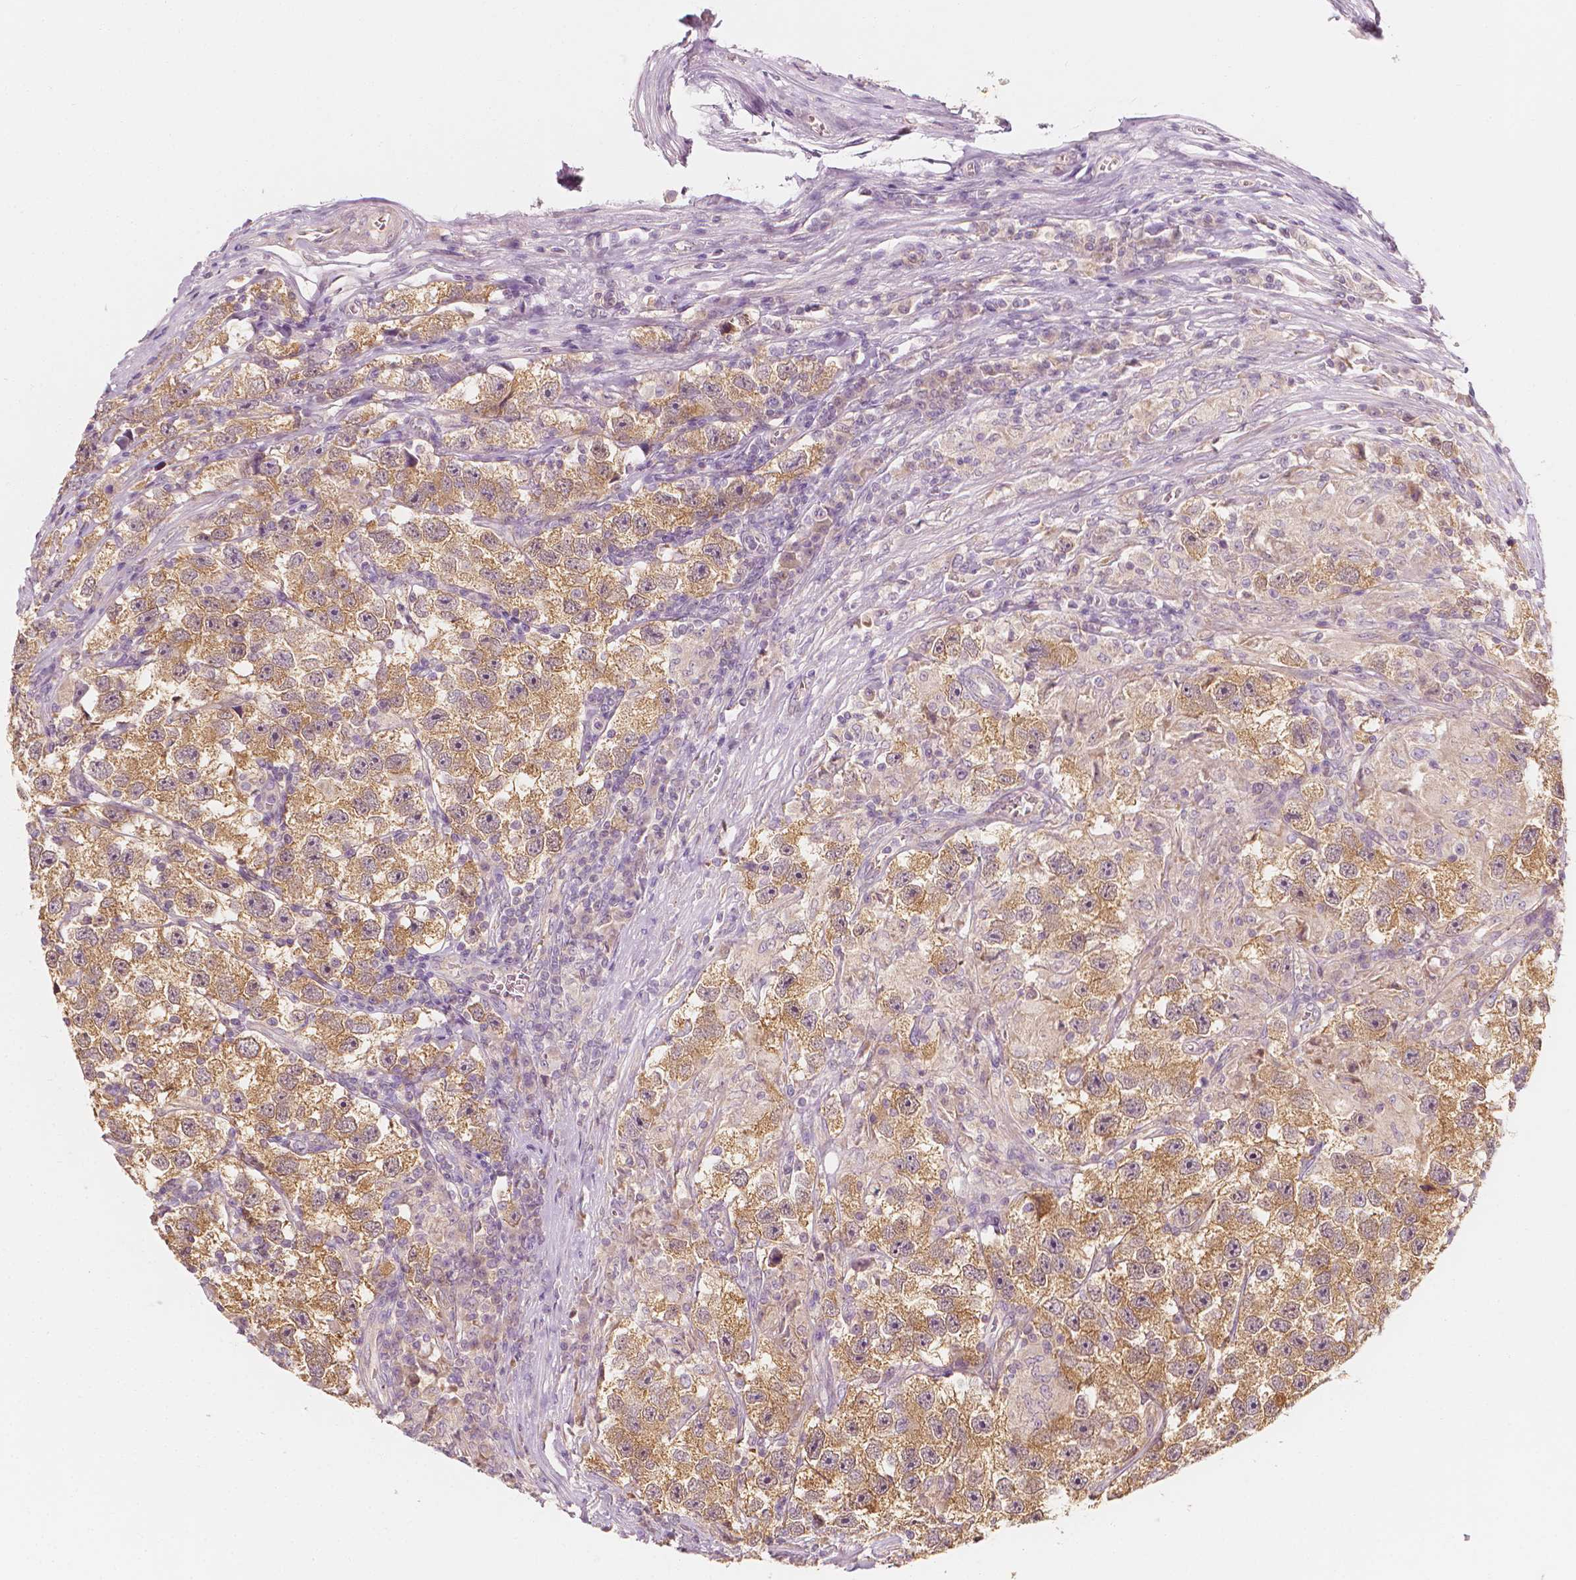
{"staining": {"intensity": "moderate", "quantity": ">75%", "location": "cytoplasmic/membranous"}, "tissue": "testis cancer", "cell_type": "Tumor cells", "image_type": "cancer", "snomed": [{"axis": "morphology", "description": "Seminoma, NOS"}, {"axis": "topography", "description": "Testis"}], "caption": "Immunohistochemistry (IHC) of testis cancer (seminoma) exhibits medium levels of moderate cytoplasmic/membranous staining in about >75% of tumor cells.", "gene": "SHPK", "patient": {"sex": "male", "age": 26}}